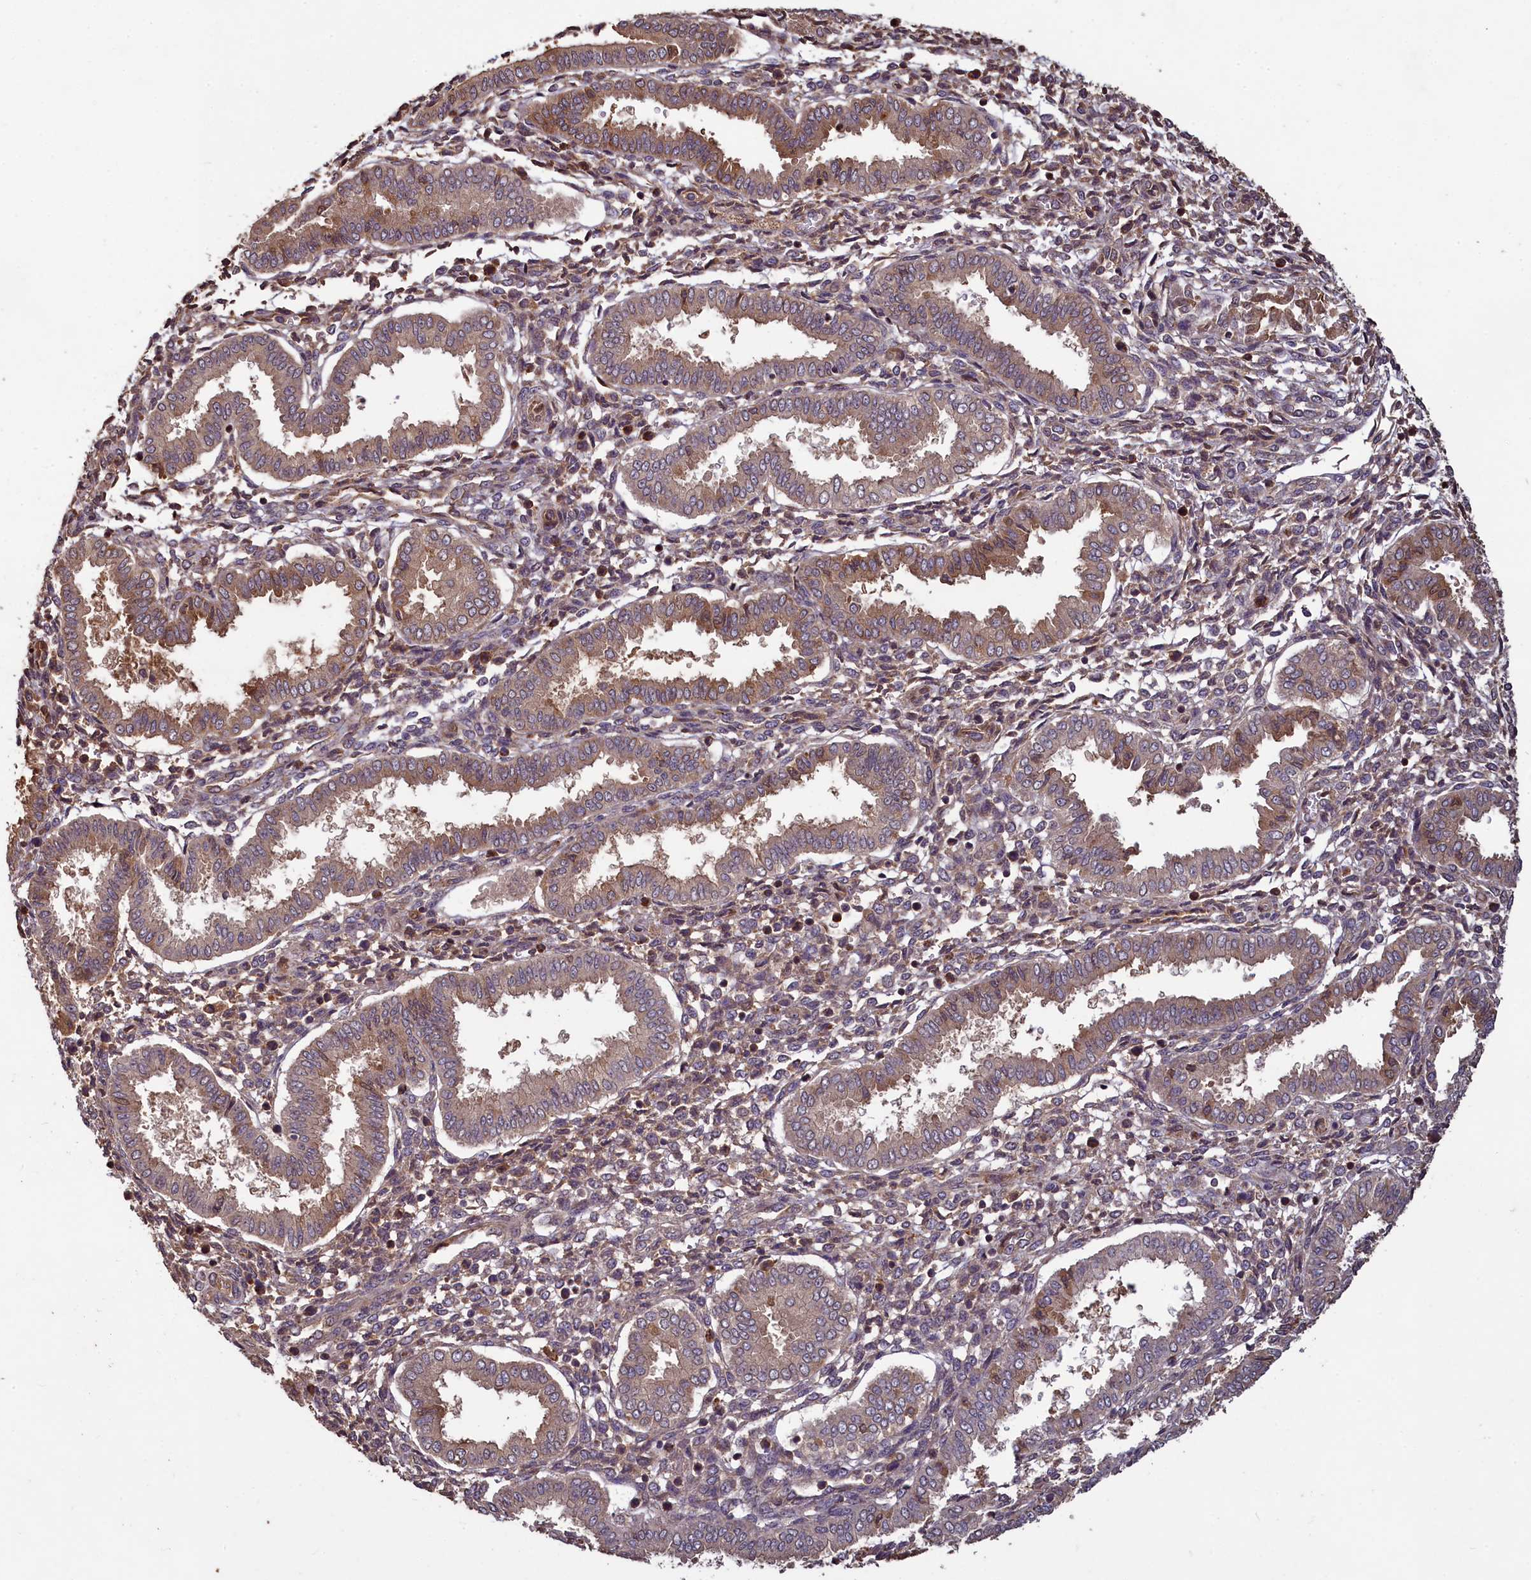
{"staining": {"intensity": "moderate", "quantity": "25%-75%", "location": "cytoplasmic/membranous"}, "tissue": "endometrium", "cell_type": "Cells in endometrial stroma", "image_type": "normal", "snomed": [{"axis": "morphology", "description": "Normal tissue, NOS"}, {"axis": "topography", "description": "Endometrium"}], "caption": "Endometrium stained with DAB immunohistochemistry (IHC) exhibits medium levels of moderate cytoplasmic/membranous positivity in approximately 25%-75% of cells in endometrial stroma.", "gene": "NUDT6", "patient": {"sex": "female", "age": 24}}